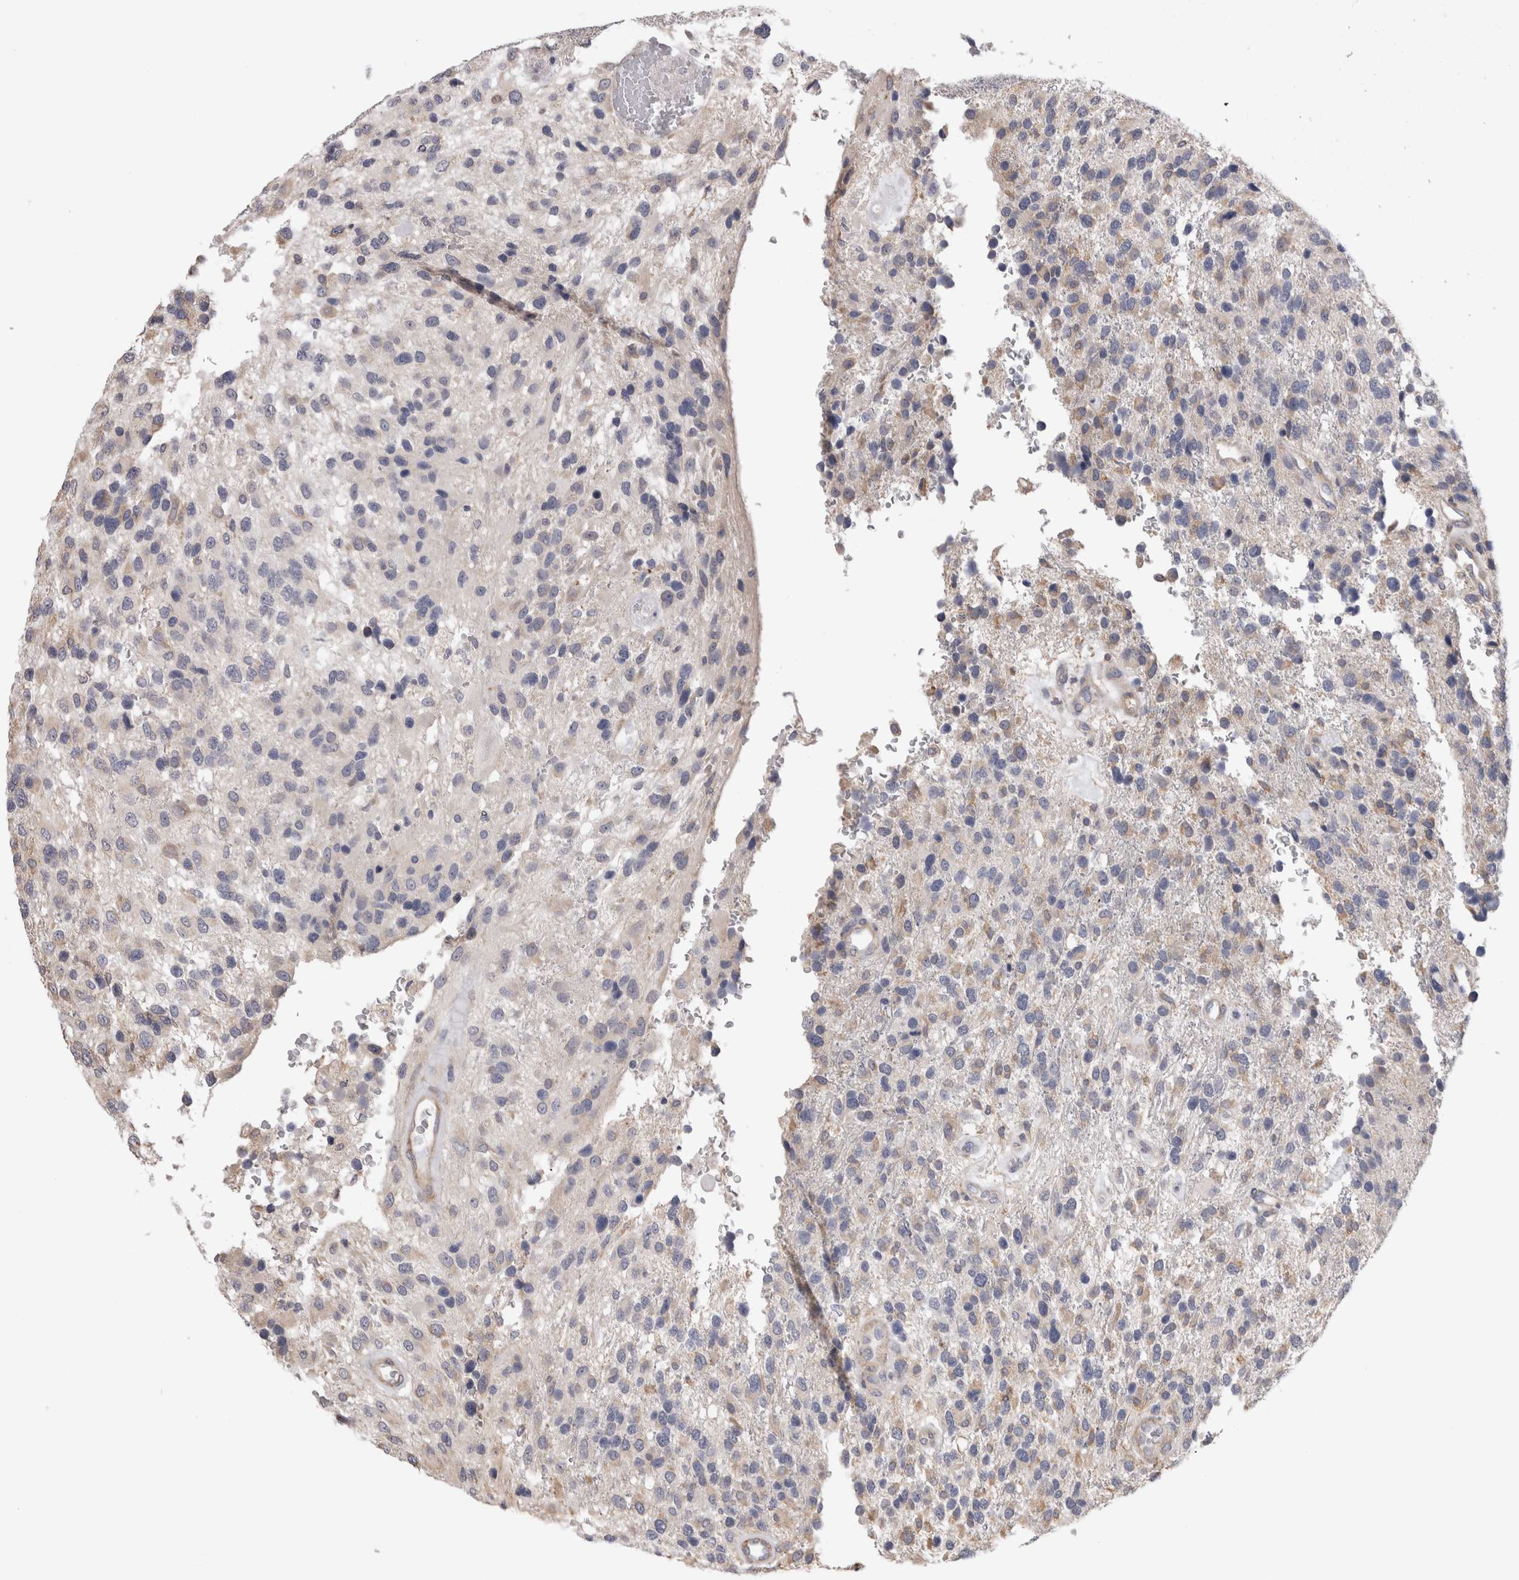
{"staining": {"intensity": "negative", "quantity": "none", "location": "none"}, "tissue": "glioma", "cell_type": "Tumor cells", "image_type": "cancer", "snomed": [{"axis": "morphology", "description": "Glioma, malignant, High grade"}, {"axis": "topography", "description": "Brain"}], "caption": "An immunohistochemistry (IHC) photomicrograph of malignant high-grade glioma is shown. There is no staining in tumor cells of malignant high-grade glioma.", "gene": "SMAP2", "patient": {"sex": "female", "age": 58}}